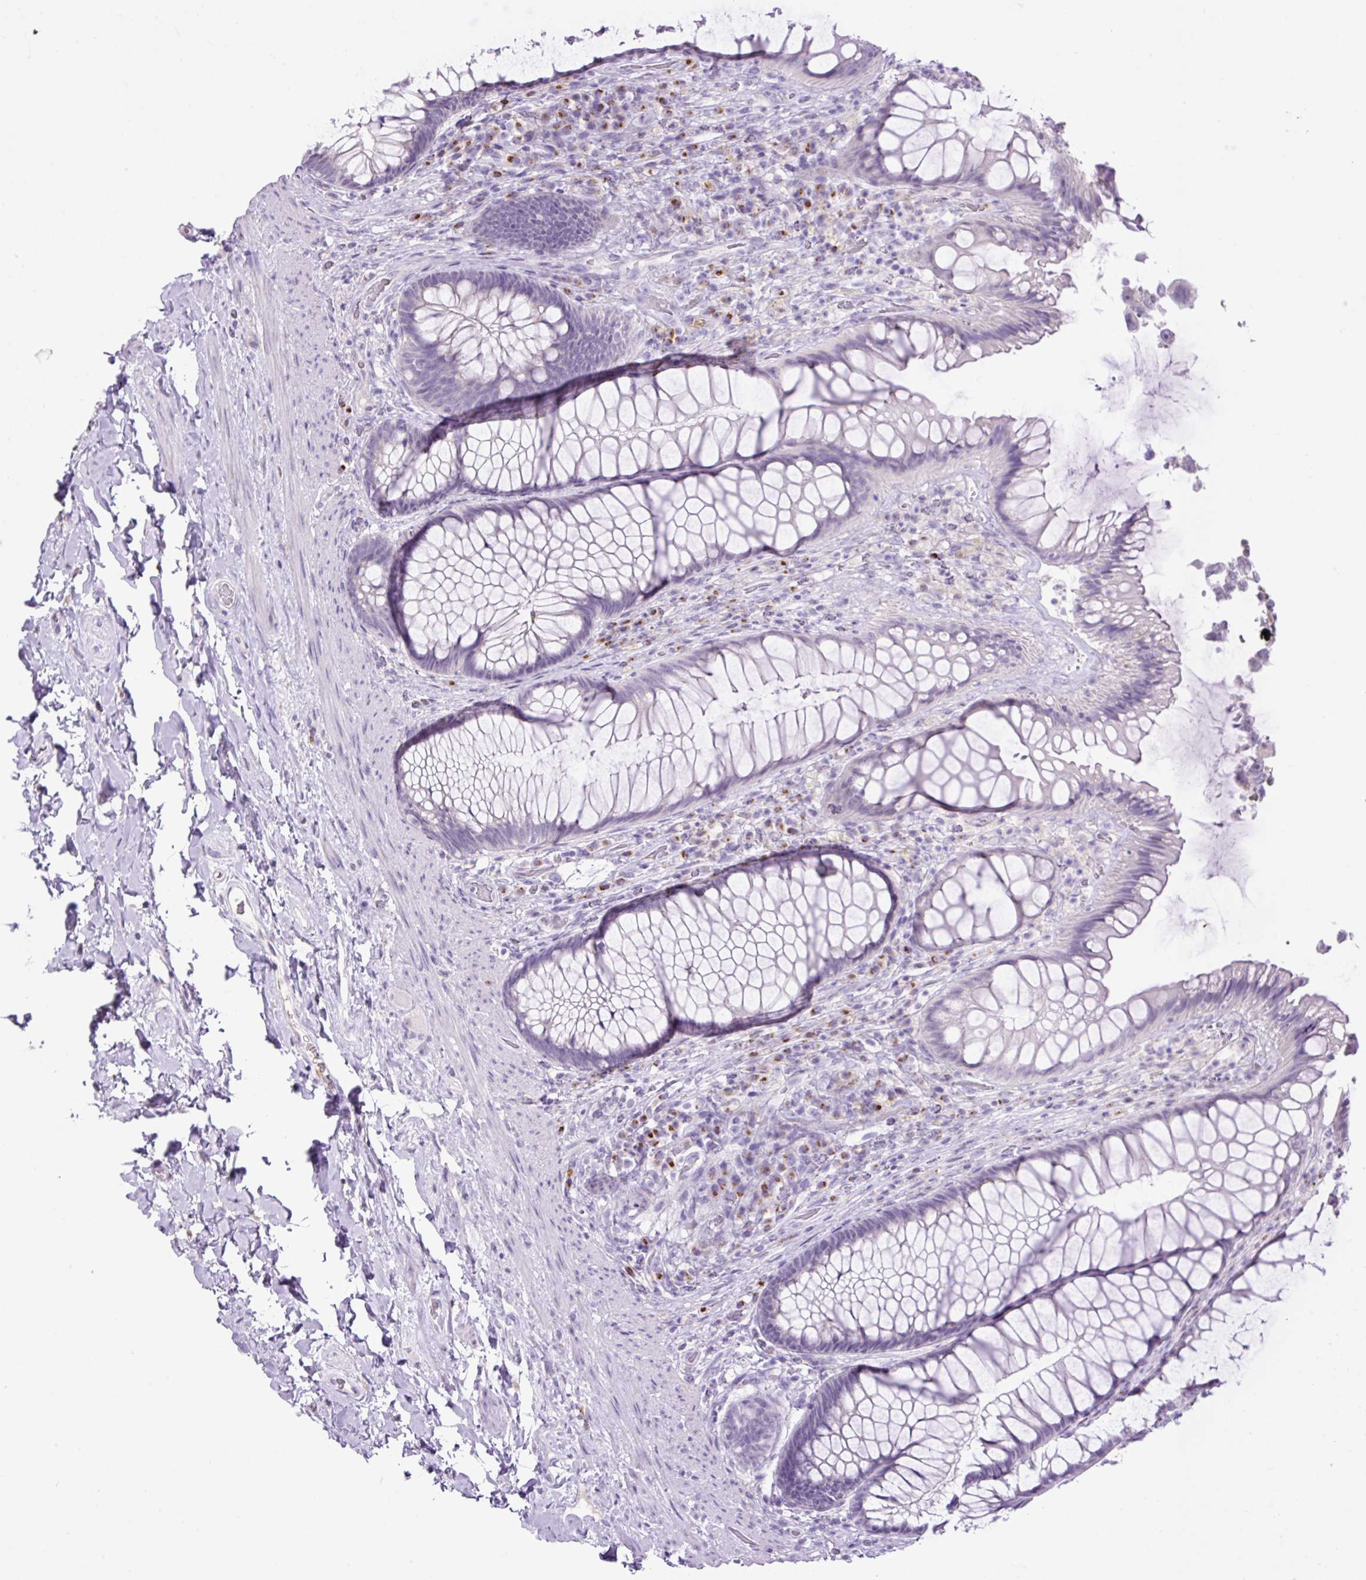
{"staining": {"intensity": "negative", "quantity": "none", "location": "none"}, "tissue": "rectum", "cell_type": "Glandular cells", "image_type": "normal", "snomed": [{"axis": "morphology", "description": "Normal tissue, NOS"}, {"axis": "topography", "description": "Rectum"}], "caption": "This is an immunohistochemistry photomicrograph of benign rectum. There is no positivity in glandular cells.", "gene": "MFSD3", "patient": {"sex": "male", "age": 53}}